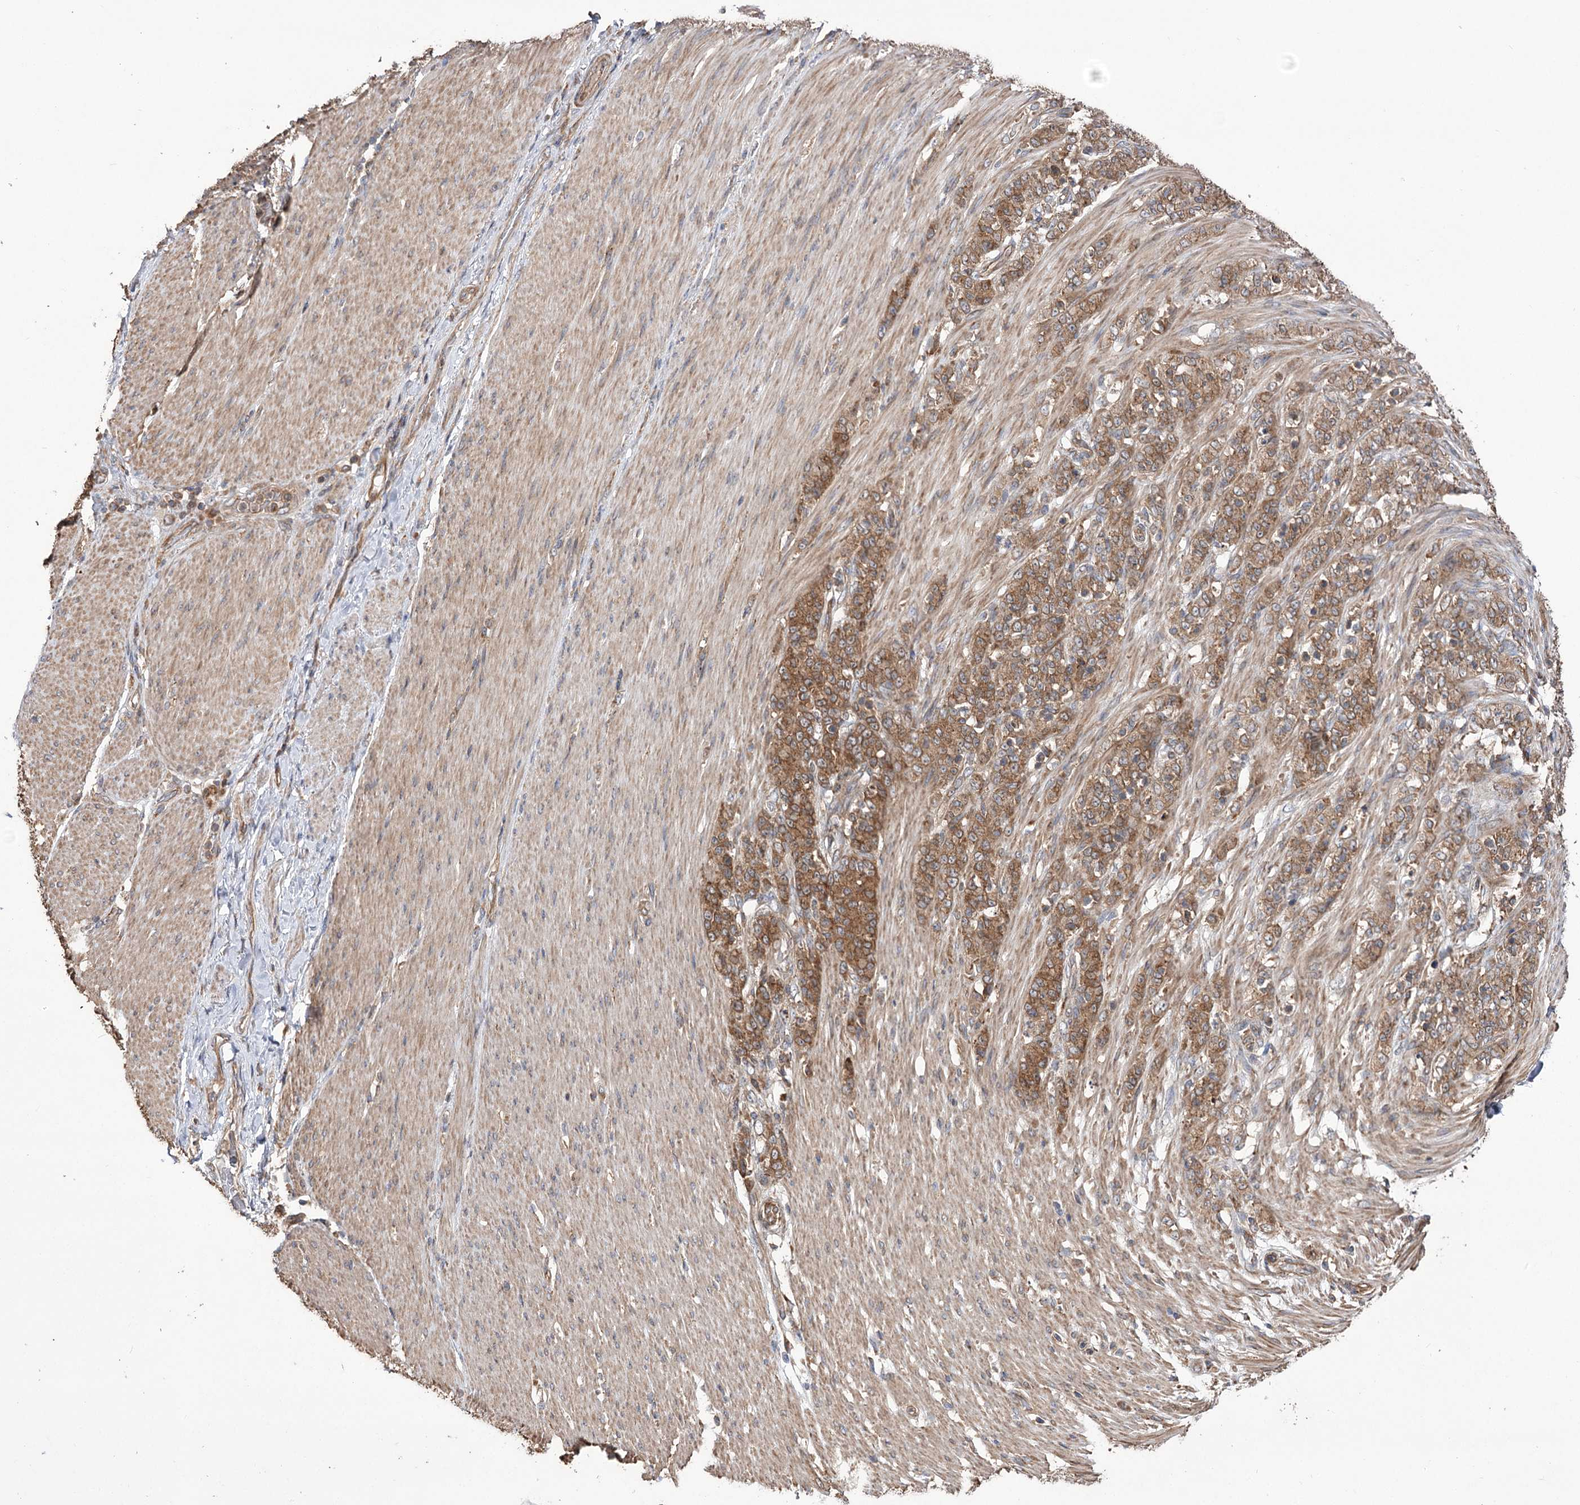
{"staining": {"intensity": "moderate", "quantity": ">75%", "location": "cytoplasmic/membranous"}, "tissue": "stomach cancer", "cell_type": "Tumor cells", "image_type": "cancer", "snomed": [{"axis": "morphology", "description": "Adenocarcinoma, NOS"}, {"axis": "topography", "description": "Stomach"}], "caption": "IHC image of neoplastic tissue: human stomach cancer stained using IHC exhibits medium levels of moderate protein expression localized specifically in the cytoplasmic/membranous of tumor cells, appearing as a cytoplasmic/membranous brown color.", "gene": "VPS37B", "patient": {"sex": "female", "age": 79}}